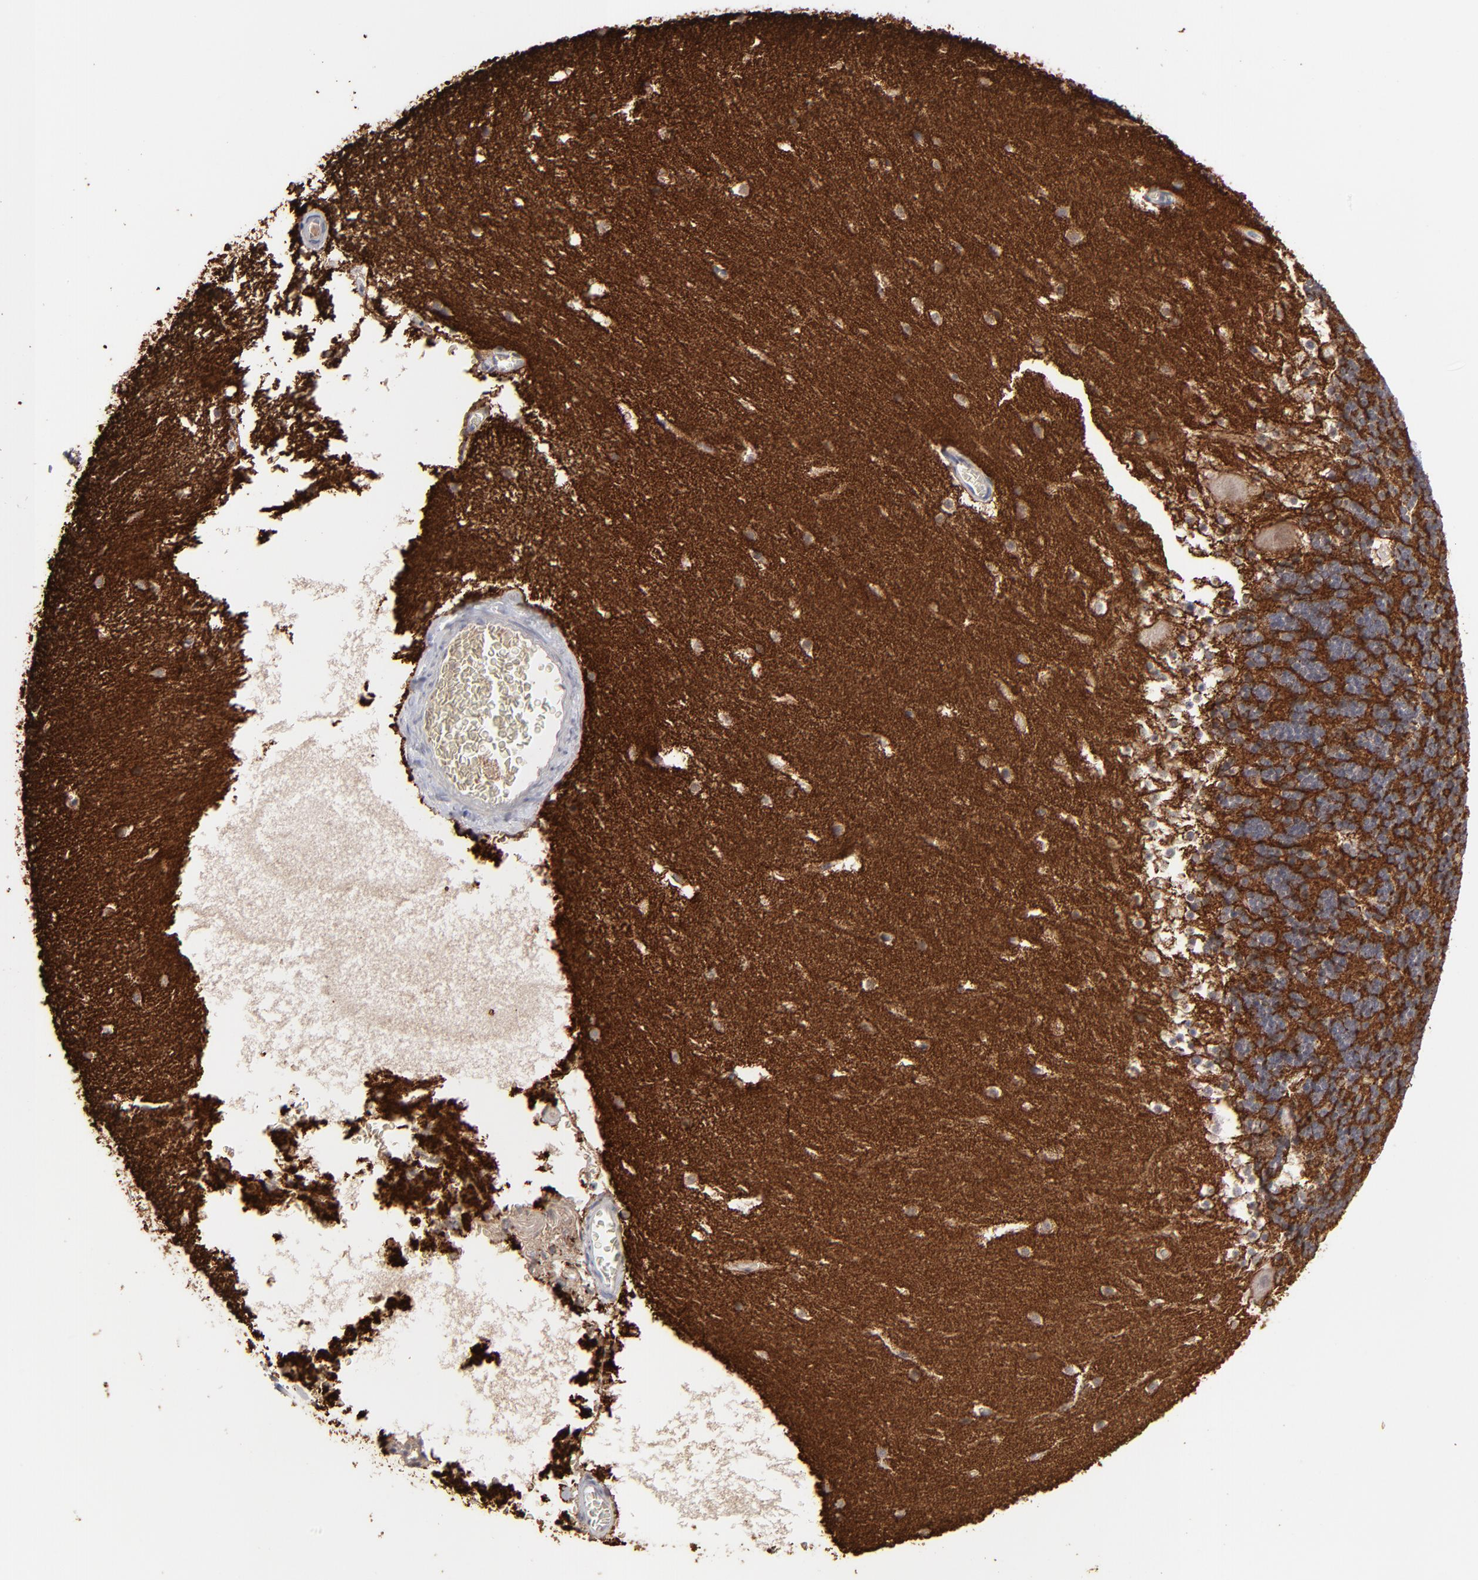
{"staining": {"intensity": "weak", "quantity": "25%-75%", "location": "cytoplasmic/membranous"}, "tissue": "cerebellum", "cell_type": "Cells in granular layer", "image_type": "normal", "snomed": [{"axis": "morphology", "description": "Normal tissue, NOS"}, {"axis": "topography", "description": "Cerebellum"}], "caption": "IHC histopathology image of normal cerebellum: cerebellum stained using immunohistochemistry shows low levels of weak protein expression localized specifically in the cytoplasmic/membranous of cells in granular layer, appearing as a cytoplasmic/membranous brown color.", "gene": "GPM6B", "patient": {"sex": "male", "age": 45}}